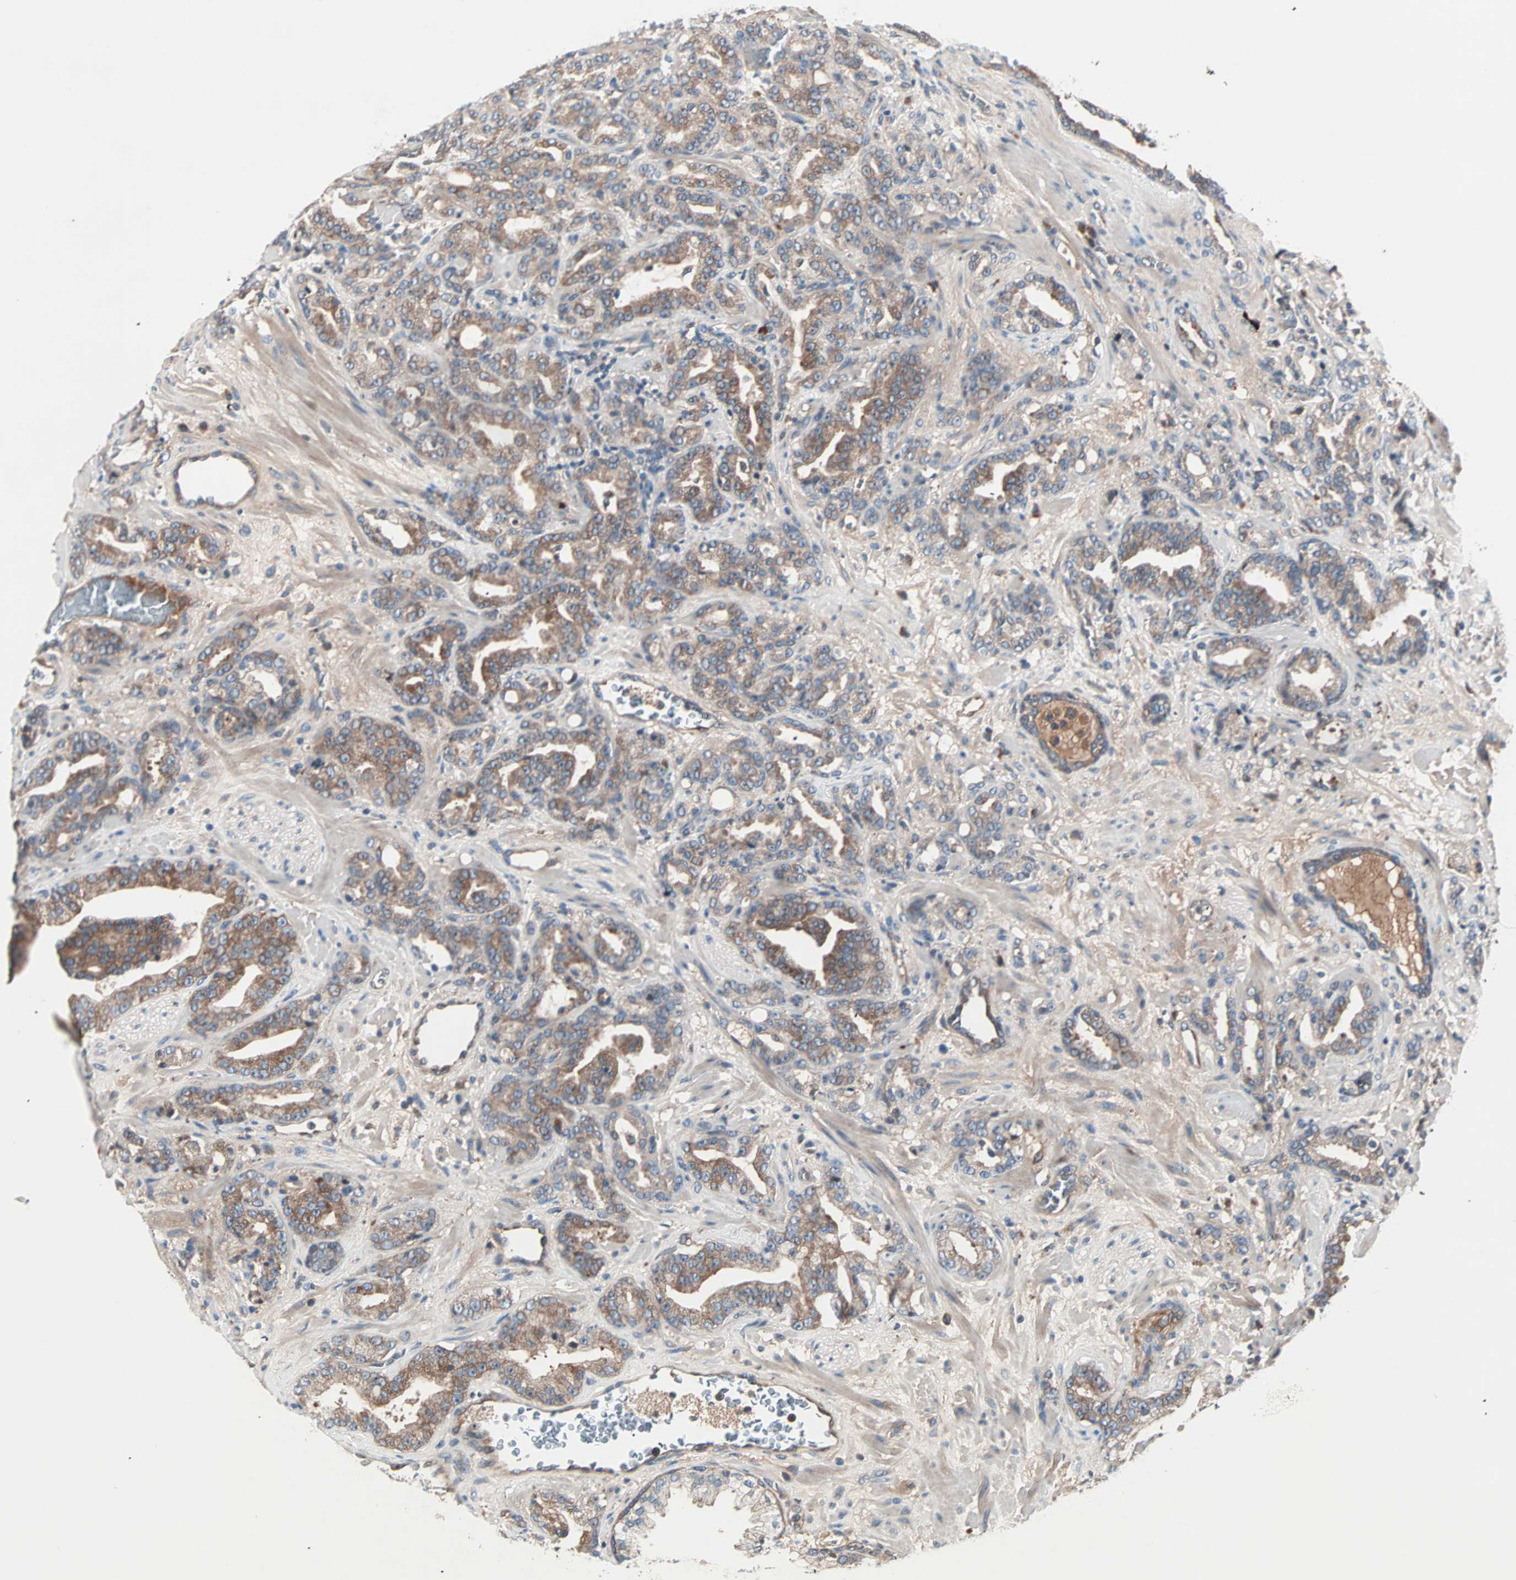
{"staining": {"intensity": "moderate", "quantity": ">75%", "location": "cytoplasmic/membranous"}, "tissue": "prostate cancer", "cell_type": "Tumor cells", "image_type": "cancer", "snomed": [{"axis": "morphology", "description": "Adenocarcinoma, Low grade"}, {"axis": "topography", "description": "Prostate"}], "caption": "A brown stain labels moderate cytoplasmic/membranous expression of a protein in prostate cancer tumor cells. (DAB (3,3'-diaminobenzidine) IHC with brightfield microscopy, high magnification).", "gene": "CAD", "patient": {"sex": "male", "age": 63}}